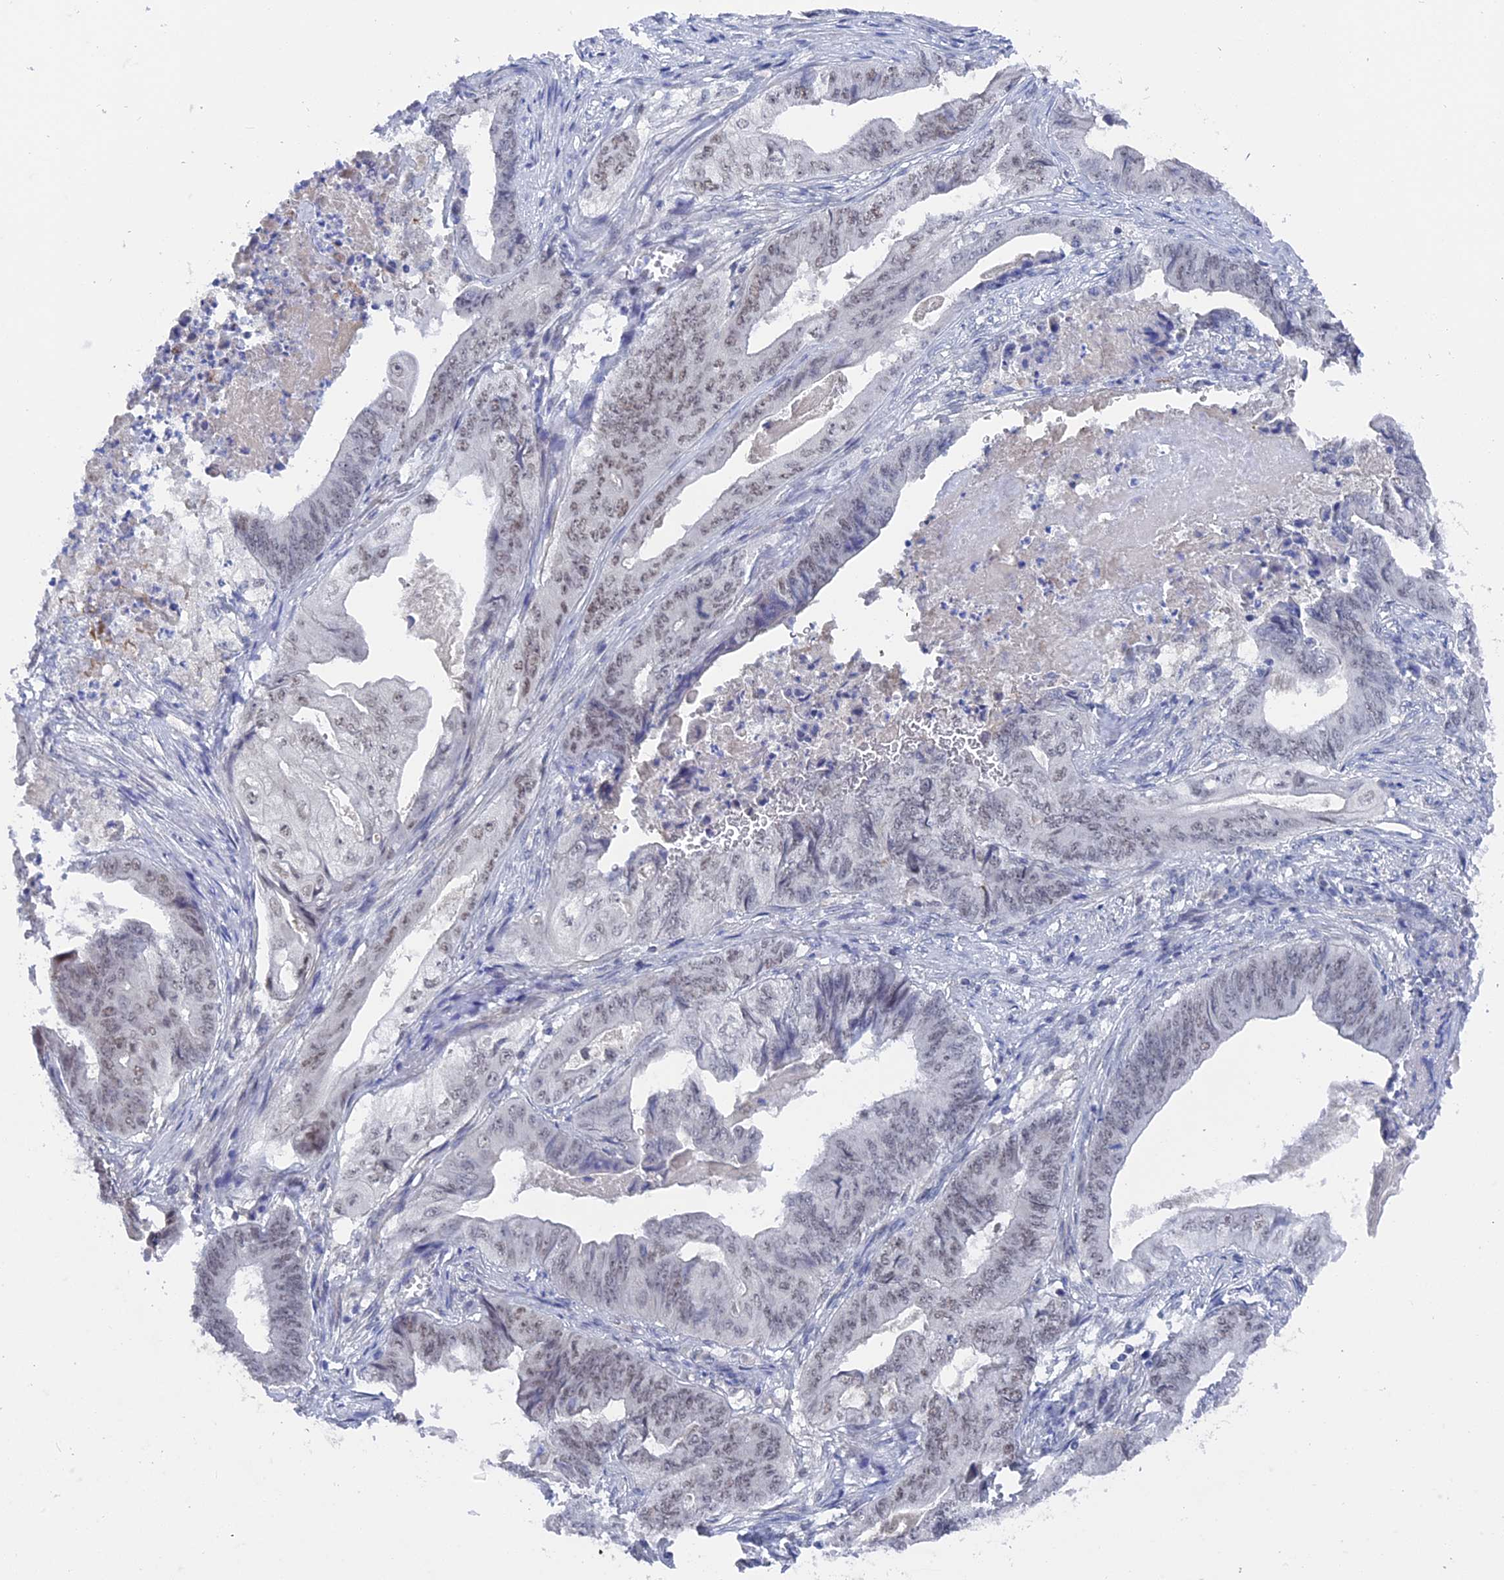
{"staining": {"intensity": "weak", "quantity": "<25%", "location": "nuclear"}, "tissue": "stomach cancer", "cell_type": "Tumor cells", "image_type": "cancer", "snomed": [{"axis": "morphology", "description": "Adenocarcinoma, NOS"}, {"axis": "topography", "description": "Stomach"}], "caption": "Protein analysis of adenocarcinoma (stomach) reveals no significant staining in tumor cells. (Immunohistochemistry (ihc), brightfield microscopy, high magnification).", "gene": "BRD2", "patient": {"sex": "female", "age": 73}}